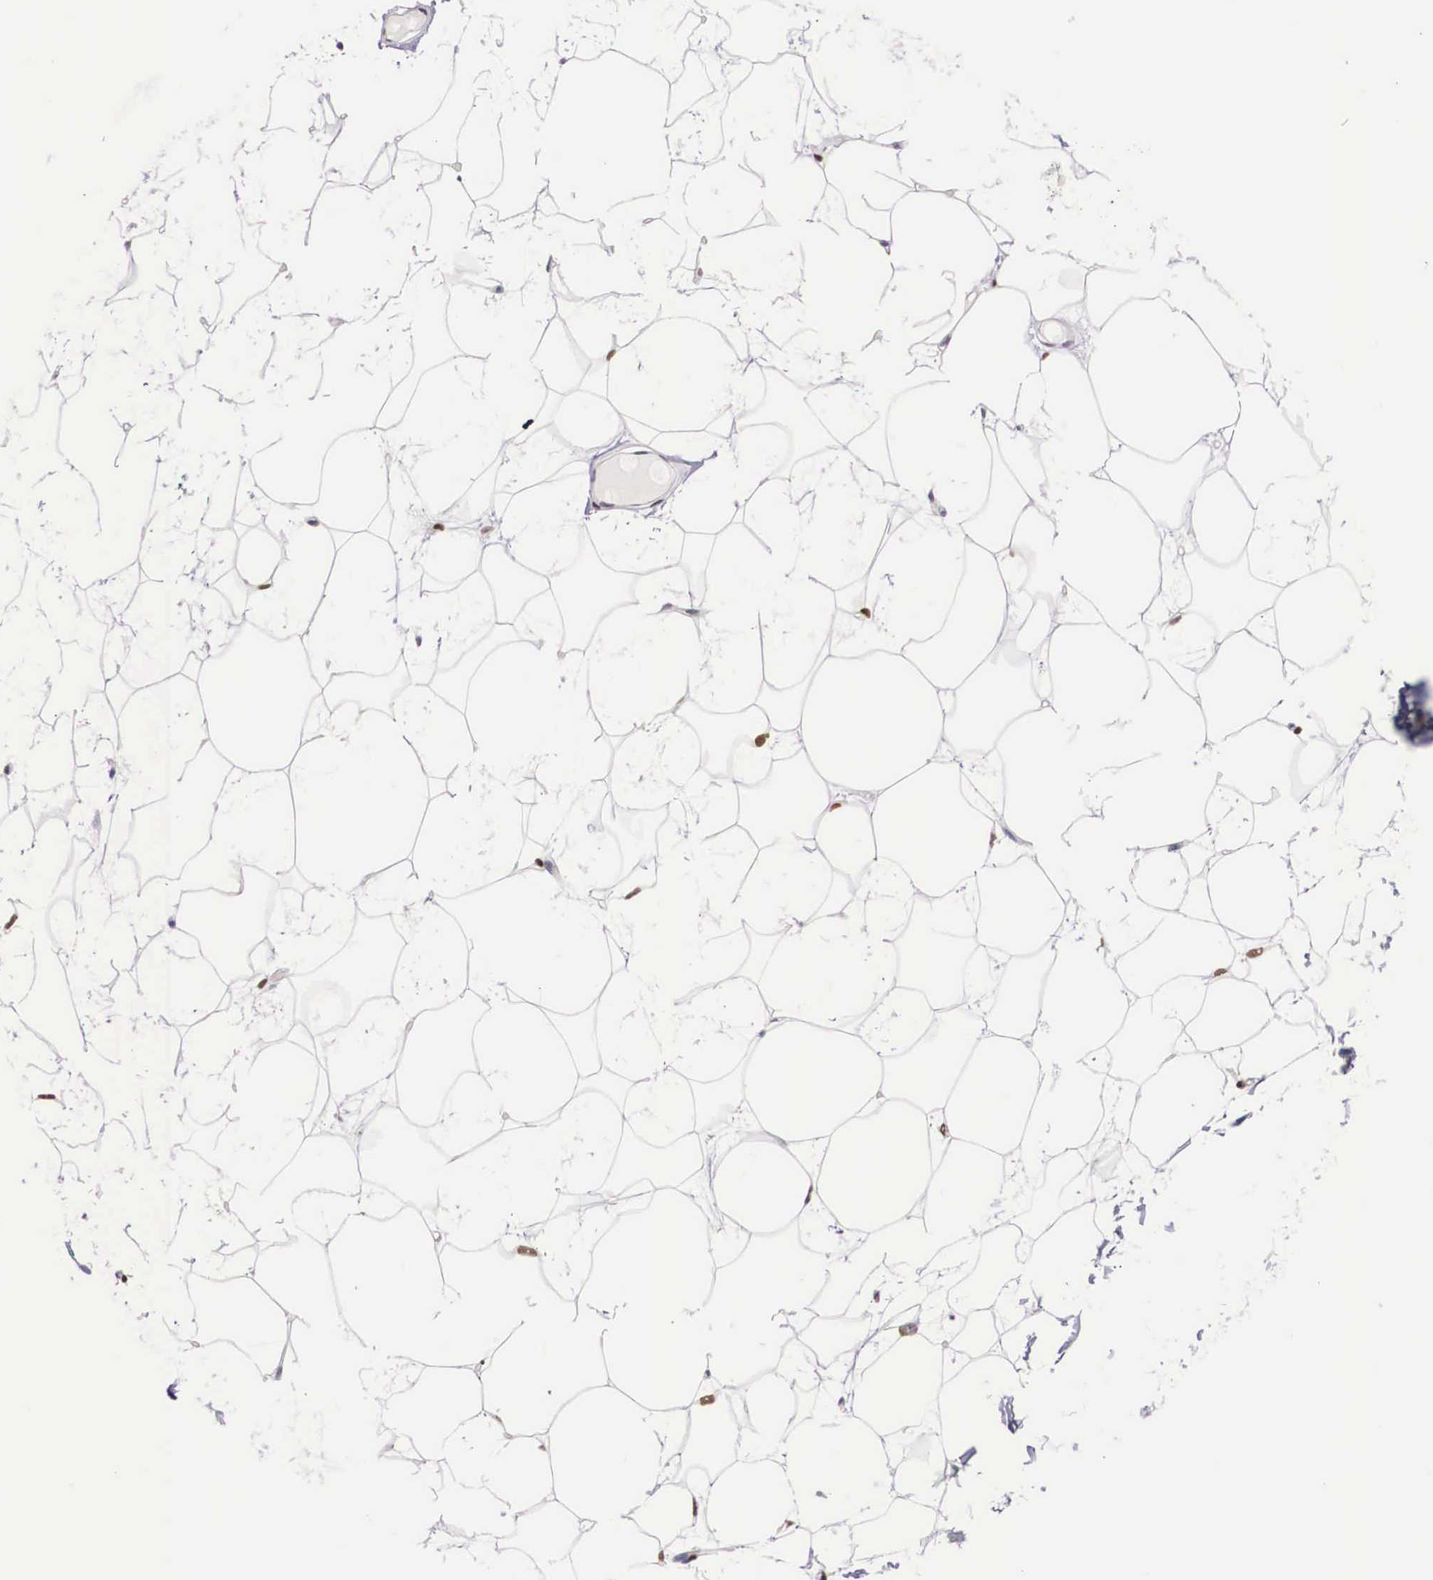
{"staining": {"intensity": "moderate", "quantity": "25%-75%", "location": "nuclear"}, "tissue": "adipose tissue", "cell_type": "Adipocytes", "image_type": "normal", "snomed": [{"axis": "morphology", "description": "Normal tissue, NOS"}, {"axis": "topography", "description": "Breast"}], "caption": "This photomicrograph displays immunohistochemistry (IHC) staining of benign human adipose tissue, with medium moderate nuclear staining in approximately 25%-75% of adipocytes.", "gene": "KHDRBS3", "patient": {"sex": "female", "age": 44}}